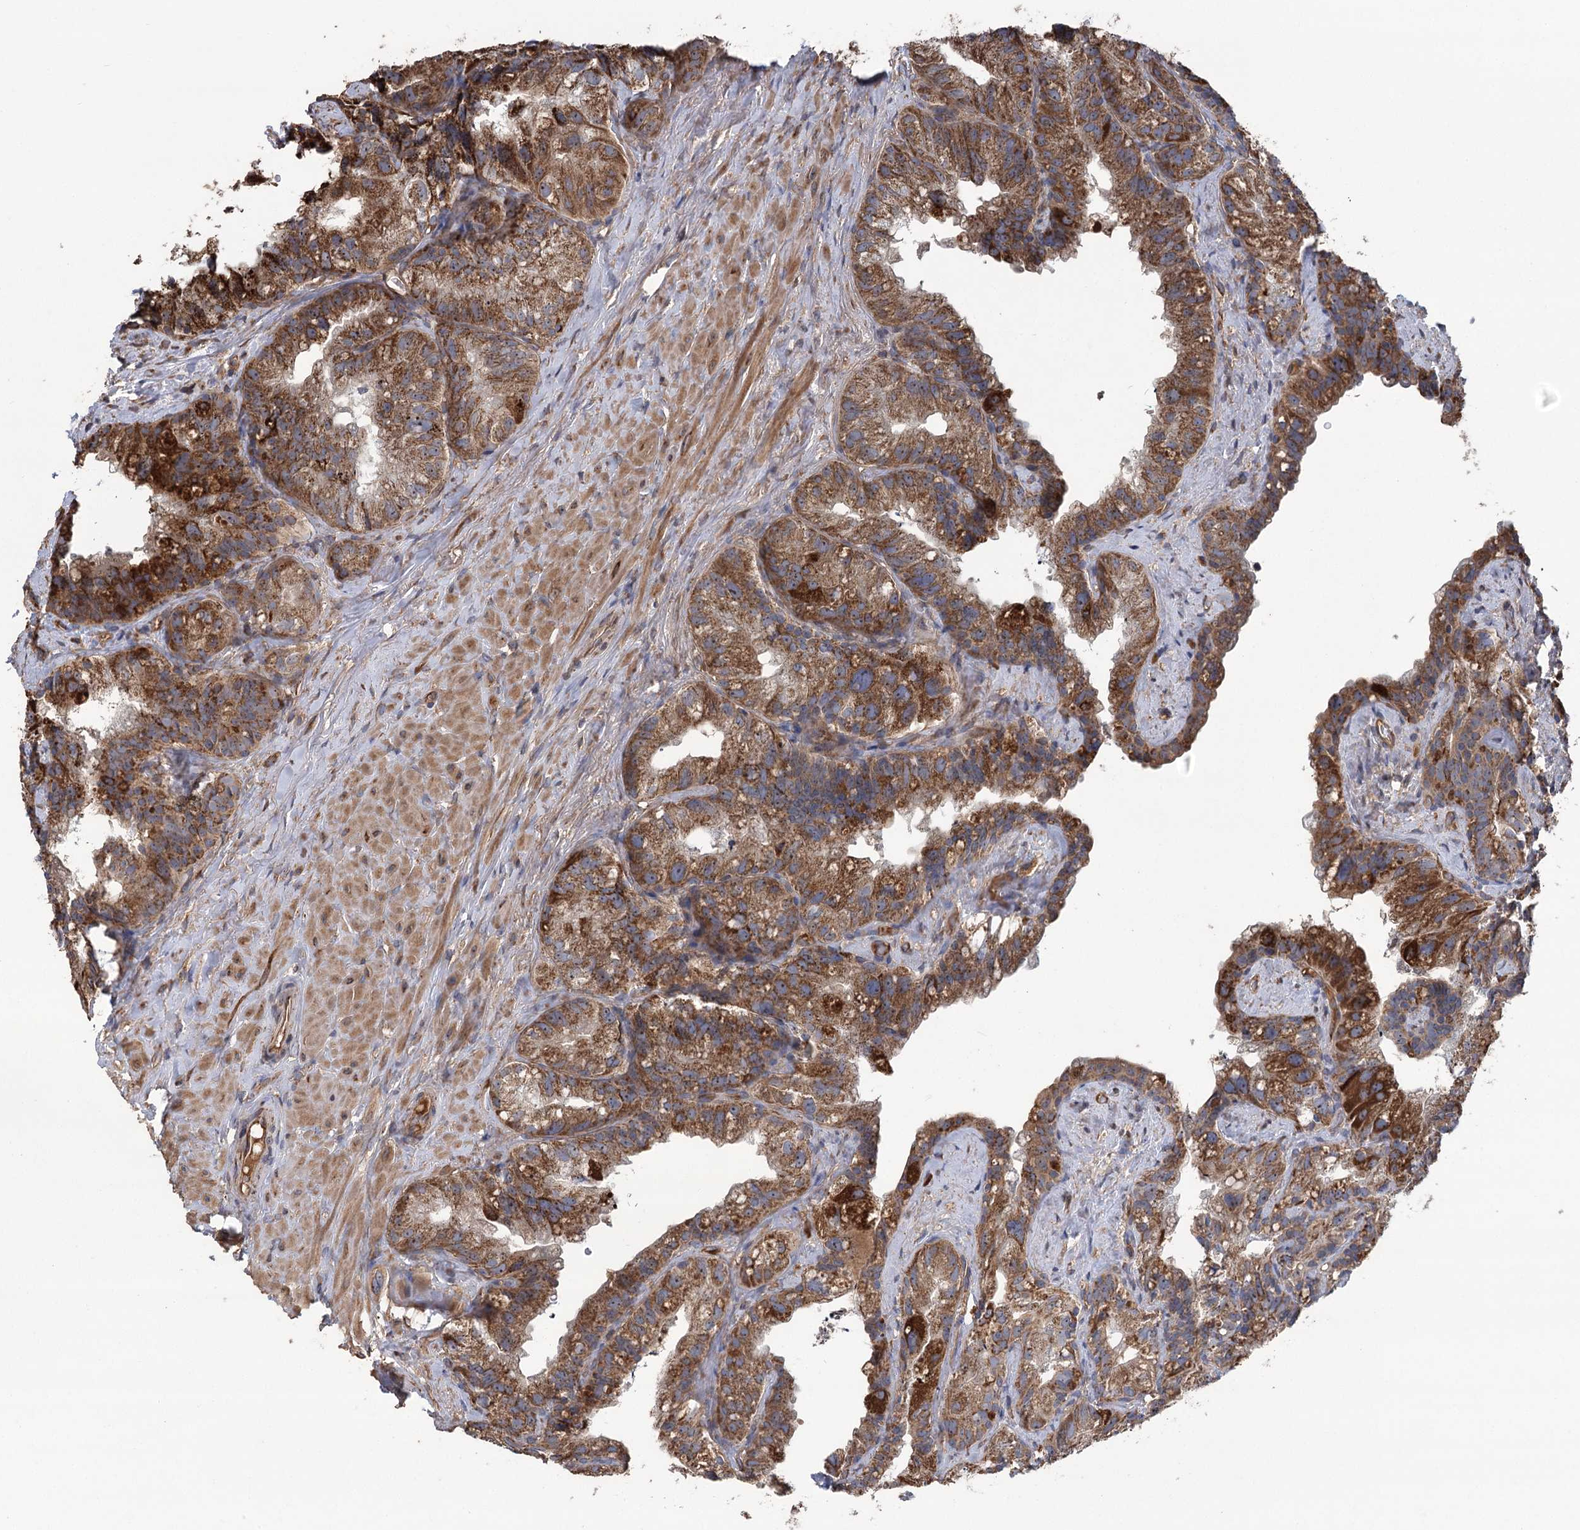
{"staining": {"intensity": "strong", "quantity": ">75%", "location": "cytoplasmic/membranous"}, "tissue": "prostate cancer", "cell_type": "Tumor cells", "image_type": "cancer", "snomed": [{"axis": "morphology", "description": "Normal tissue, NOS"}, {"axis": "morphology", "description": "Adenocarcinoma, Low grade"}, {"axis": "topography", "description": "Prostate"}], "caption": "An image of prostate low-grade adenocarcinoma stained for a protein reveals strong cytoplasmic/membranous brown staining in tumor cells.", "gene": "RWDD4", "patient": {"sex": "male", "age": 72}}